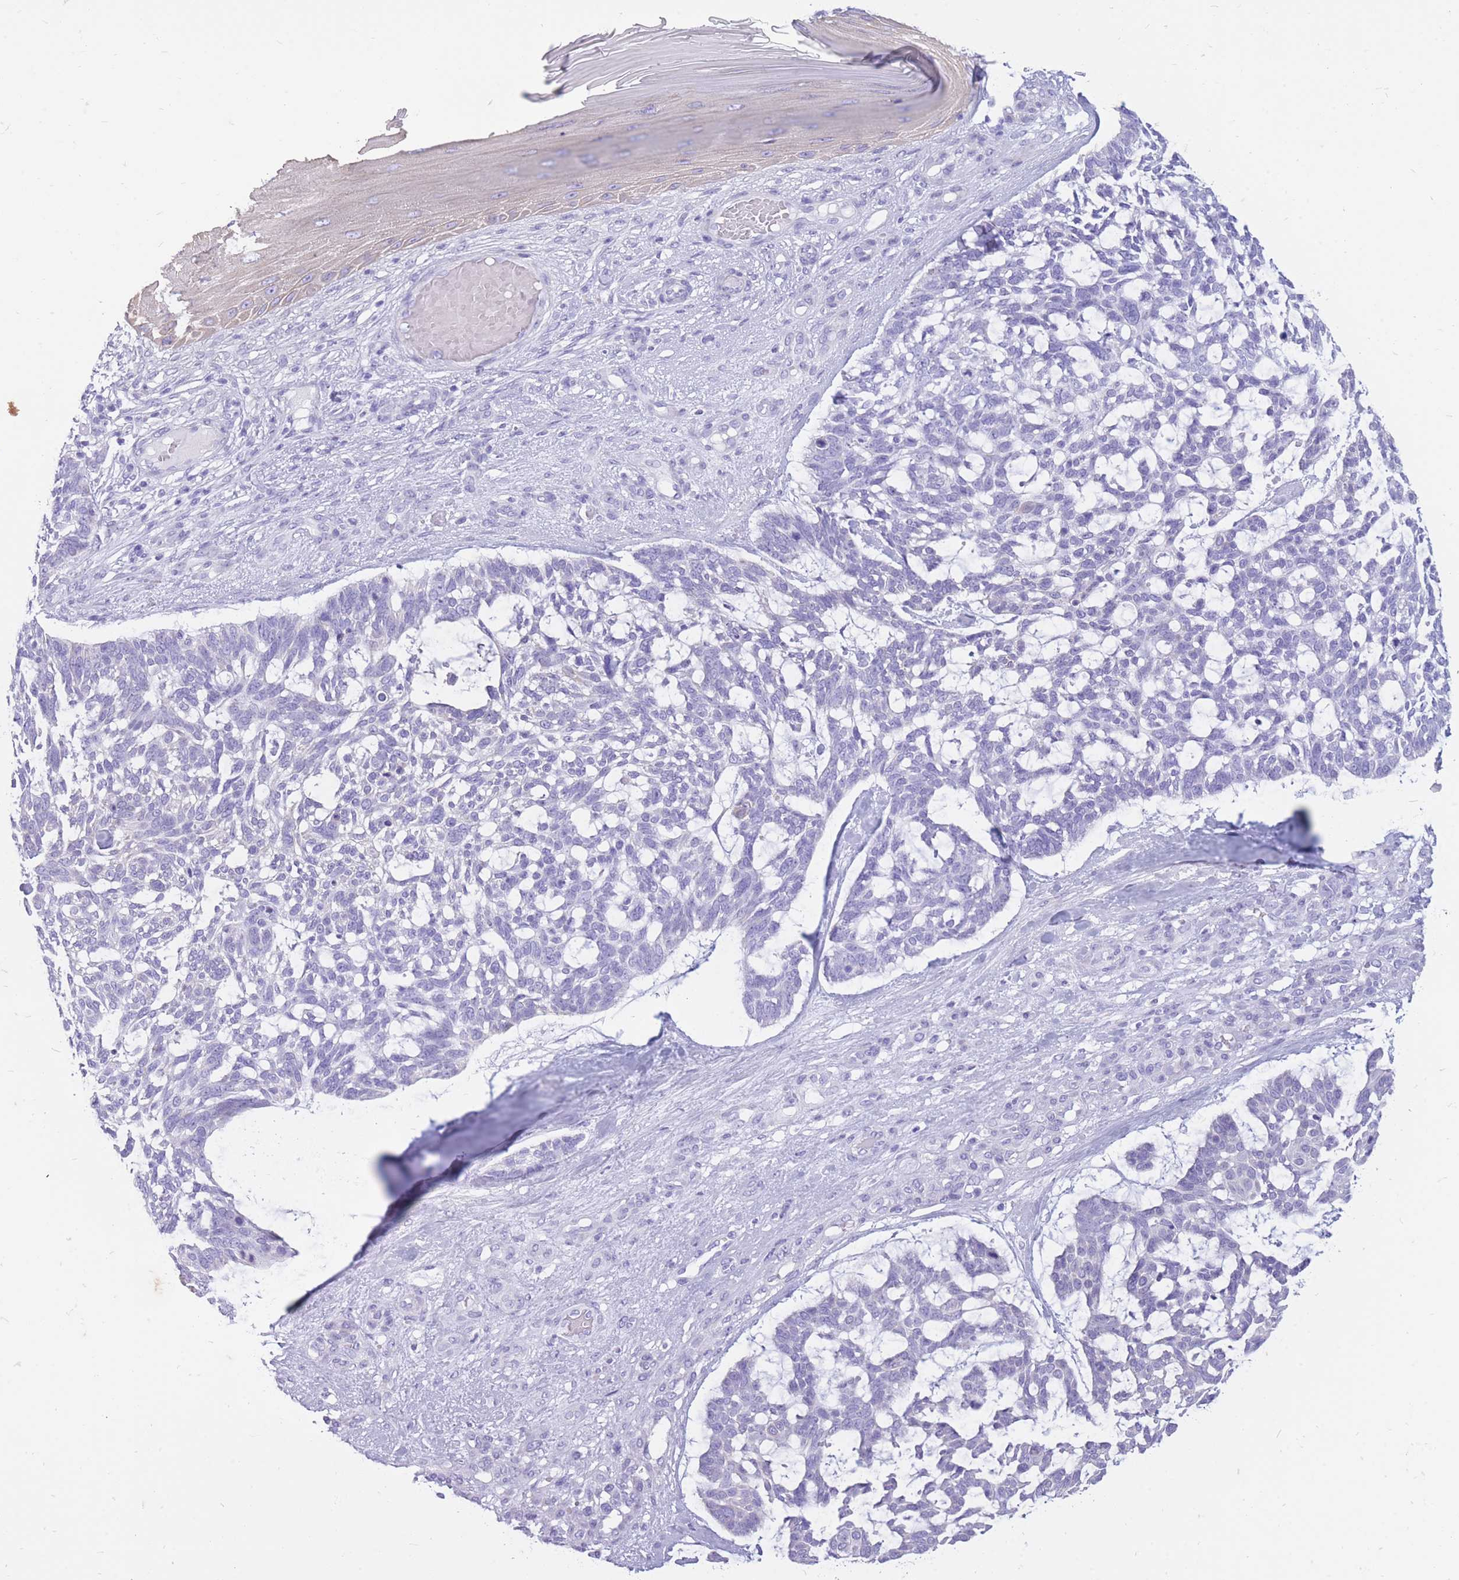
{"staining": {"intensity": "negative", "quantity": "none", "location": "none"}, "tissue": "skin cancer", "cell_type": "Tumor cells", "image_type": "cancer", "snomed": [{"axis": "morphology", "description": "Basal cell carcinoma"}, {"axis": "topography", "description": "Skin"}], "caption": "Micrograph shows no protein positivity in tumor cells of basal cell carcinoma (skin) tissue.", "gene": "ZFP37", "patient": {"sex": "male", "age": 88}}